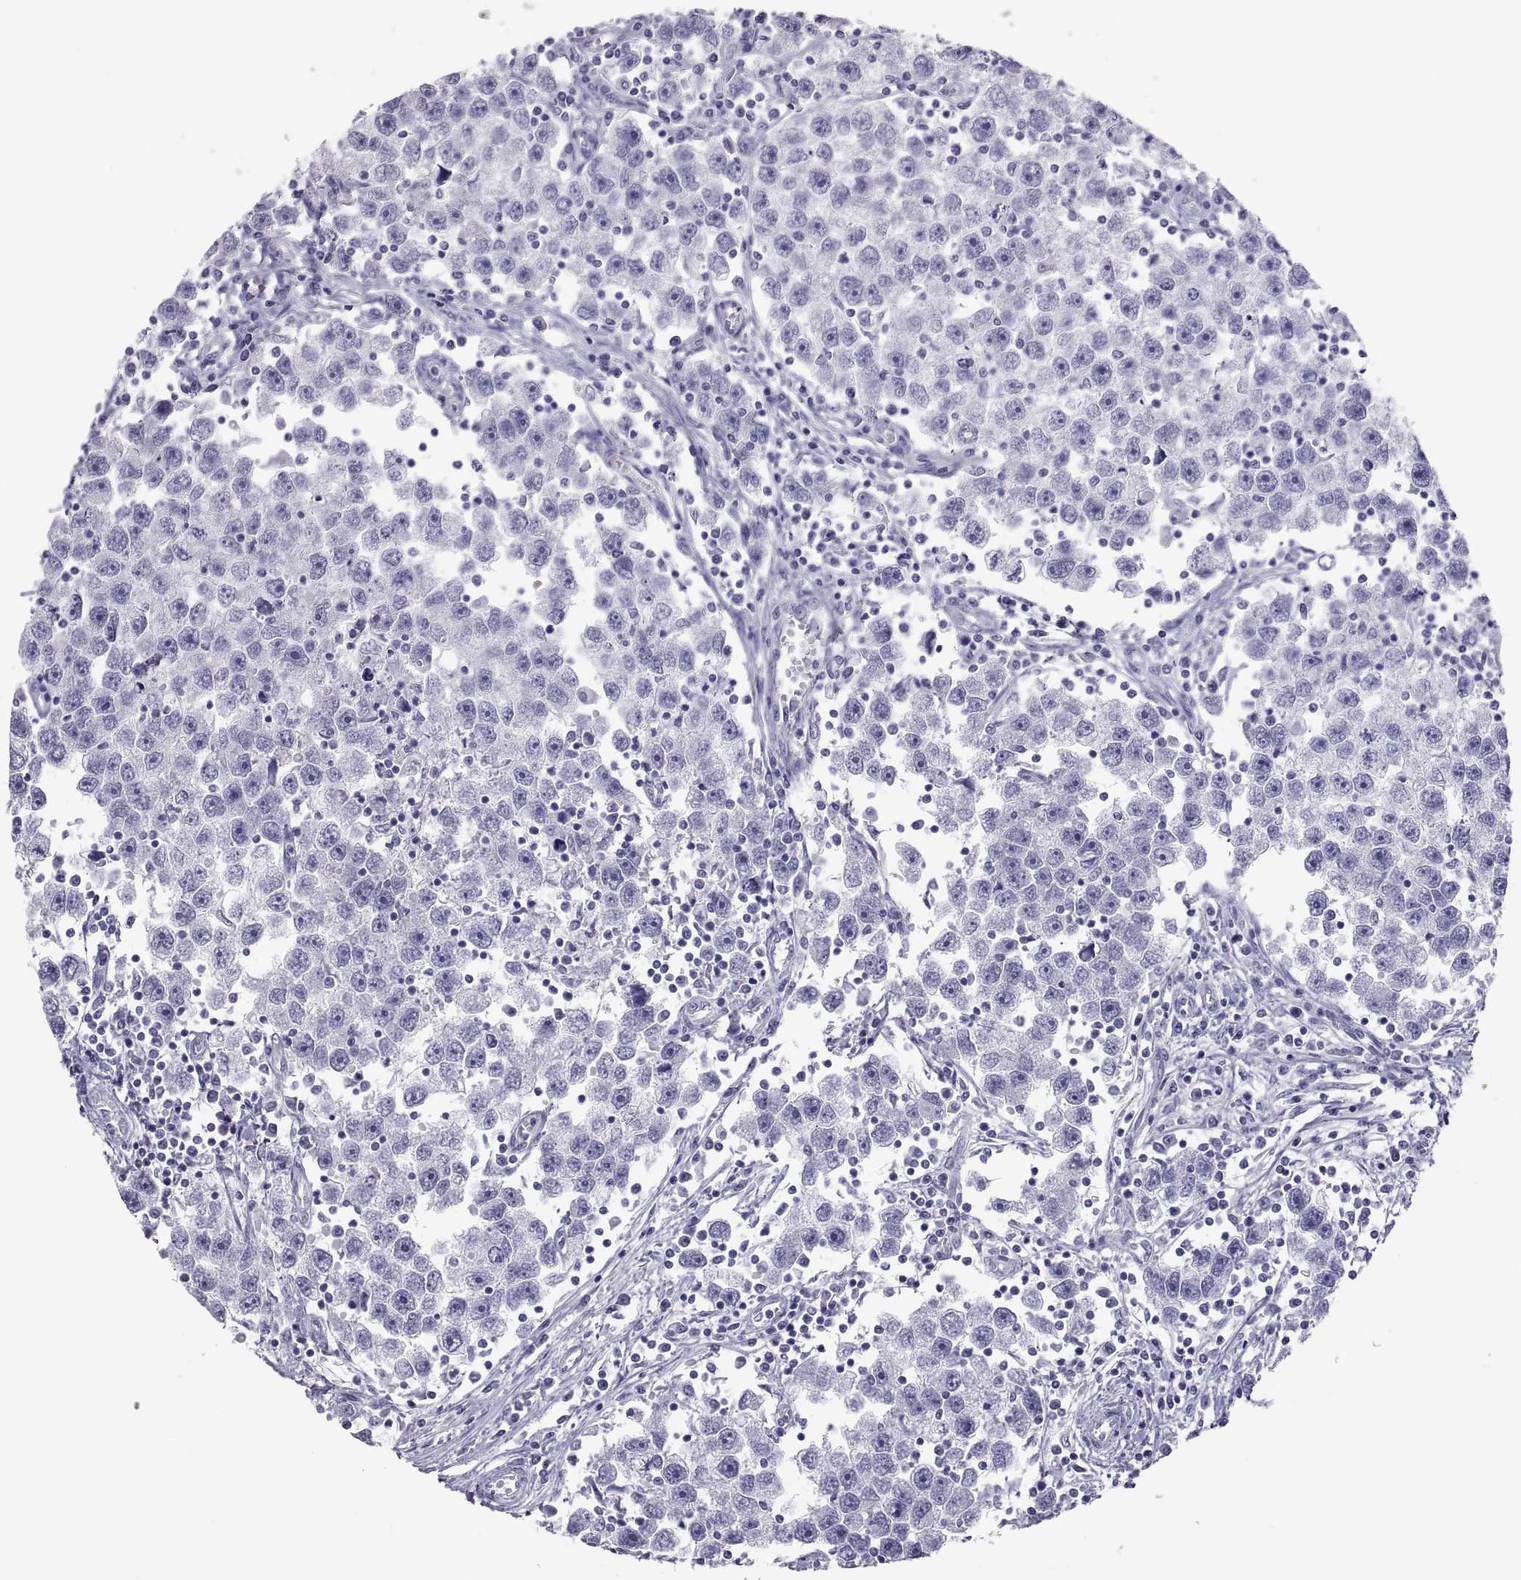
{"staining": {"intensity": "negative", "quantity": "none", "location": "none"}, "tissue": "testis cancer", "cell_type": "Tumor cells", "image_type": "cancer", "snomed": [{"axis": "morphology", "description": "Seminoma, NOS"}, {"axis": "topography", "description": "Testis"}], "caption": "This is a micrograph of IHC staining of seminoma (testis), which shows no expression in tumor cells.", "gene": "RNASE12", "patient": {"sex": "male", "age": 30}}